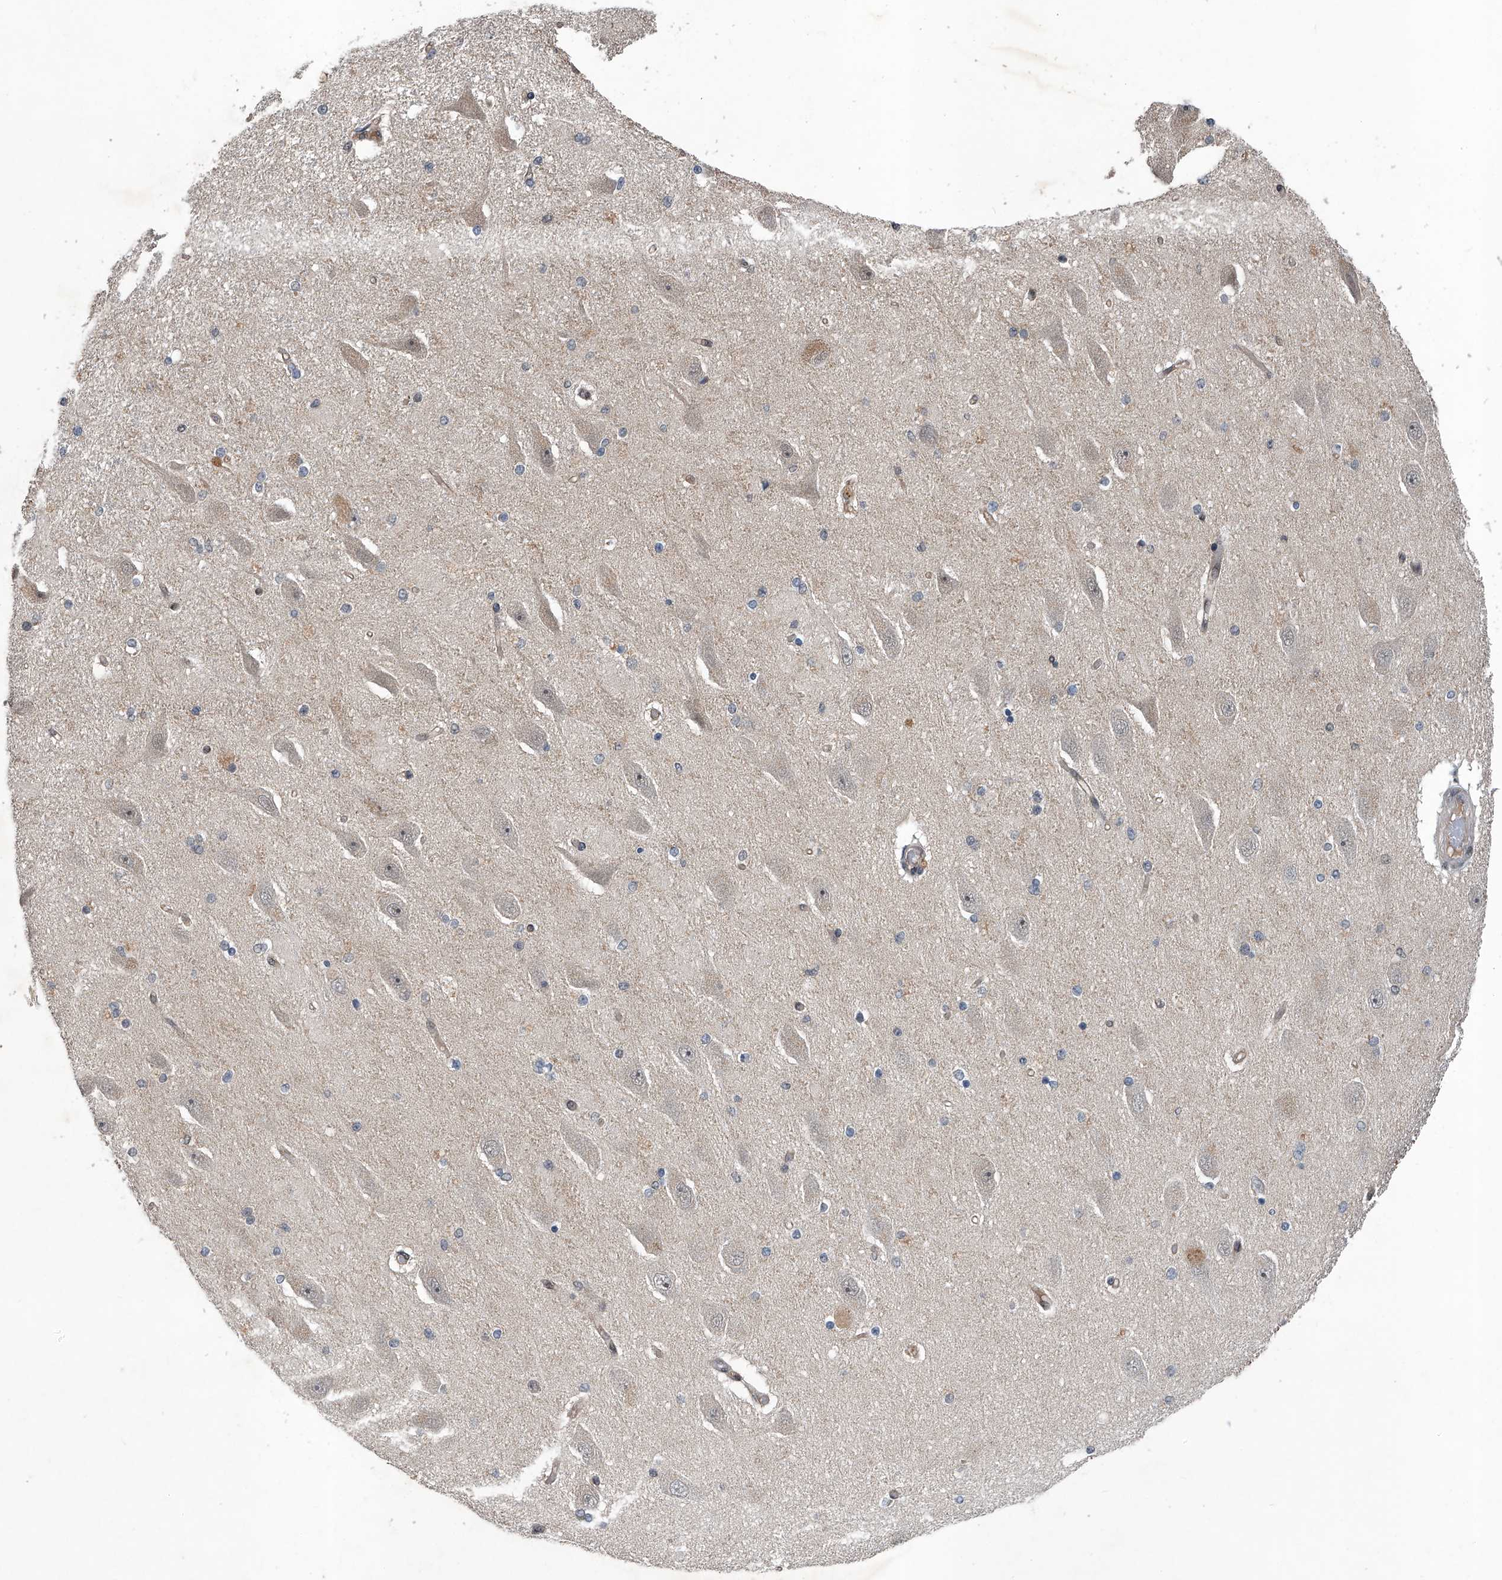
{"staining": {"intensity": "negative", "quantity": "none", "location": "none"}, "tissue": "hippocampus", "cell_type": "Glial cells", "image_type": "normal", "snomed": [{"axis": "morphology", "description": "Normal tissue, NOS"}, {"axis": "topography", "description": "Hippocampus"}], "caption": "Glial cells show no significant protein positivity in unremarkable hippocampus.", "gene": "SLC12A8", "patient": {"sex": "female", "age": 54}}